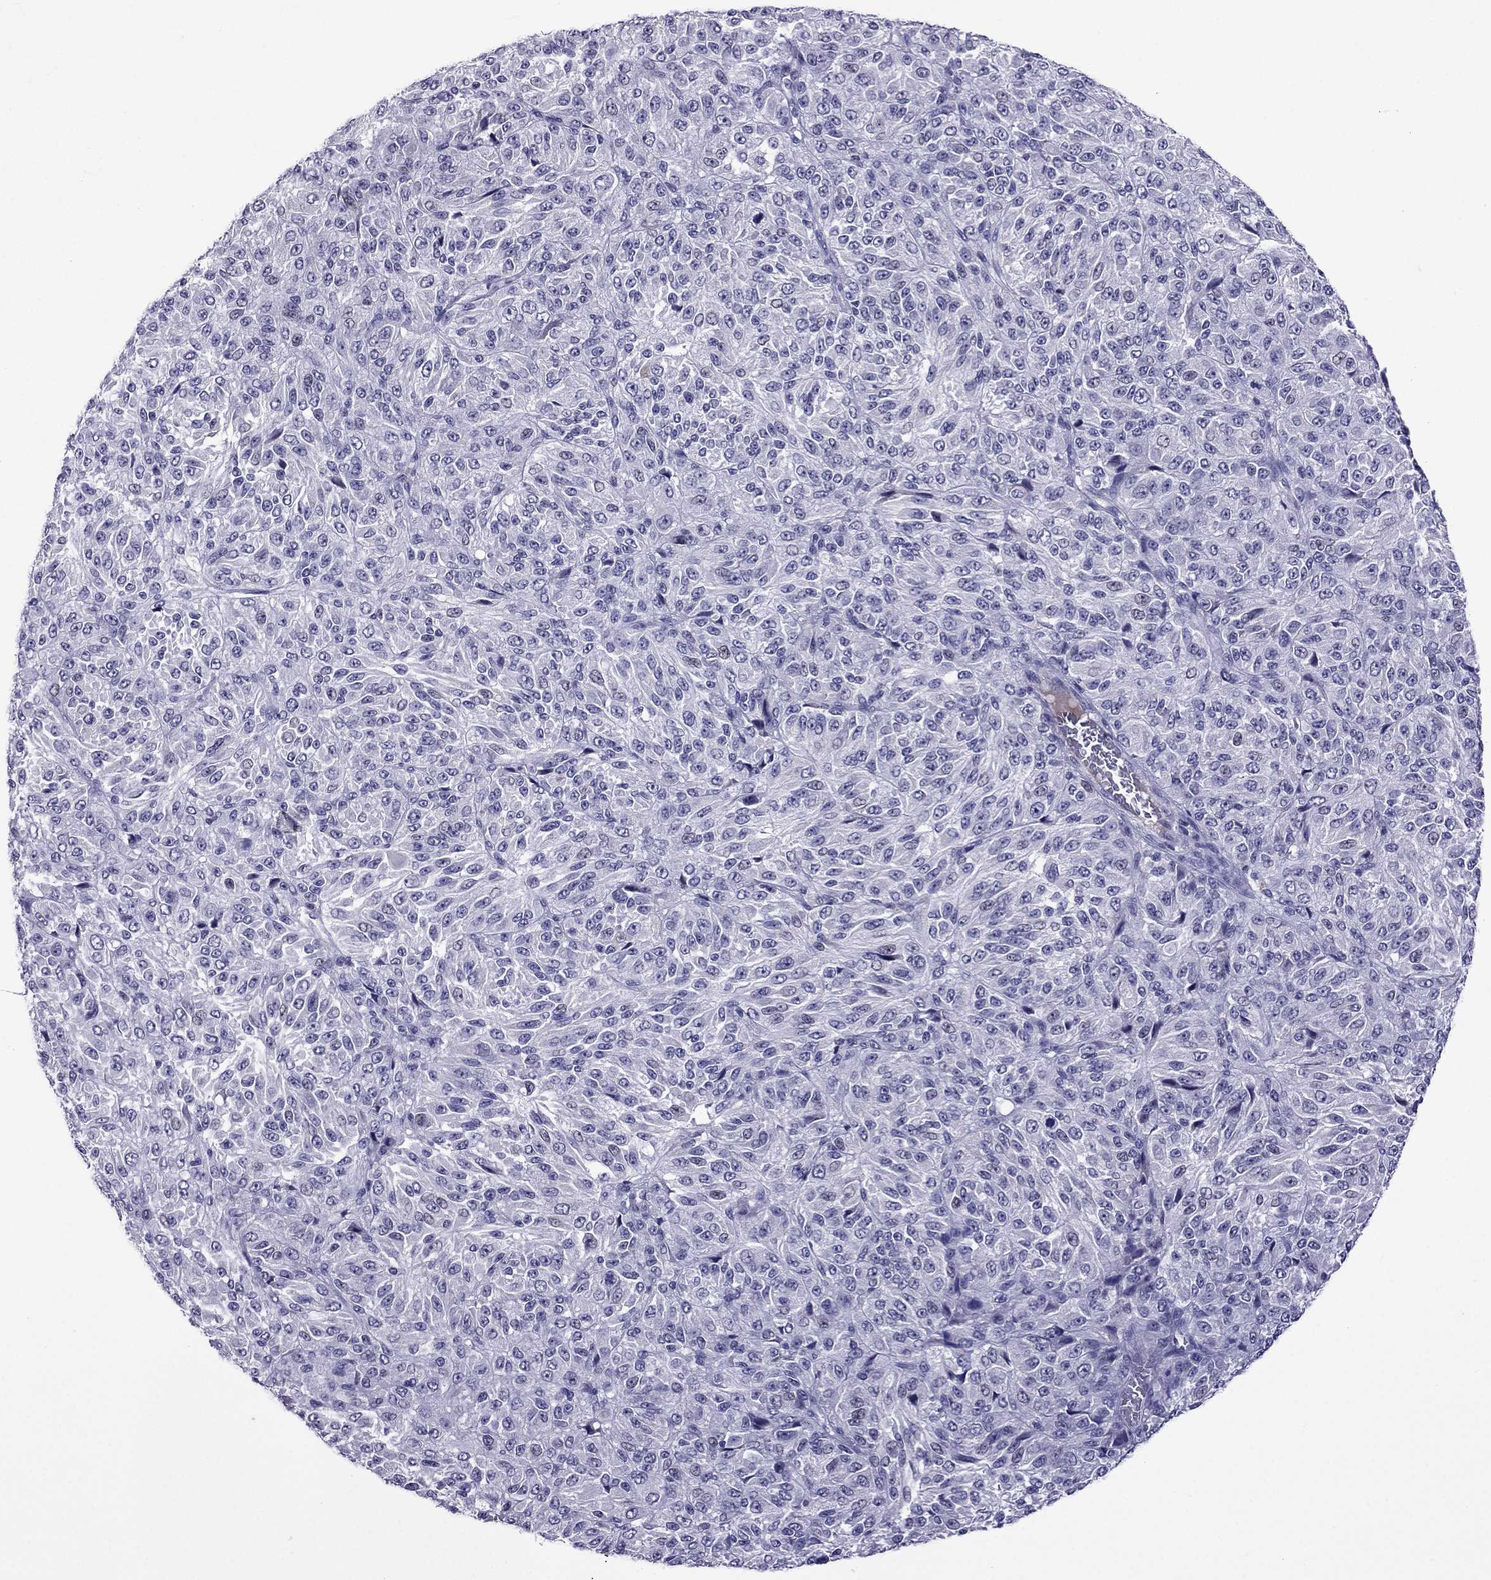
{"staining": {"intensity": "negative", "quantity": "none", "location": "none"}, "tissue": "melanoma", "cell_type": "Tumor cells", "image_type": "cancer", "snomed": [{"axis": "morphology", "description": "Malignant melanoma, Metastatic site"}, {"axis": "topography", "description": "Brain"}], "caption": "DAB (3,3'-diaminobenzidine) immunohistochemical staining of human malignant melanoma (metastatic site) displays no significant positivity in tumor cells.", "gene": "SPTBN4", "patient": {"sex": "female", "age": 56}}